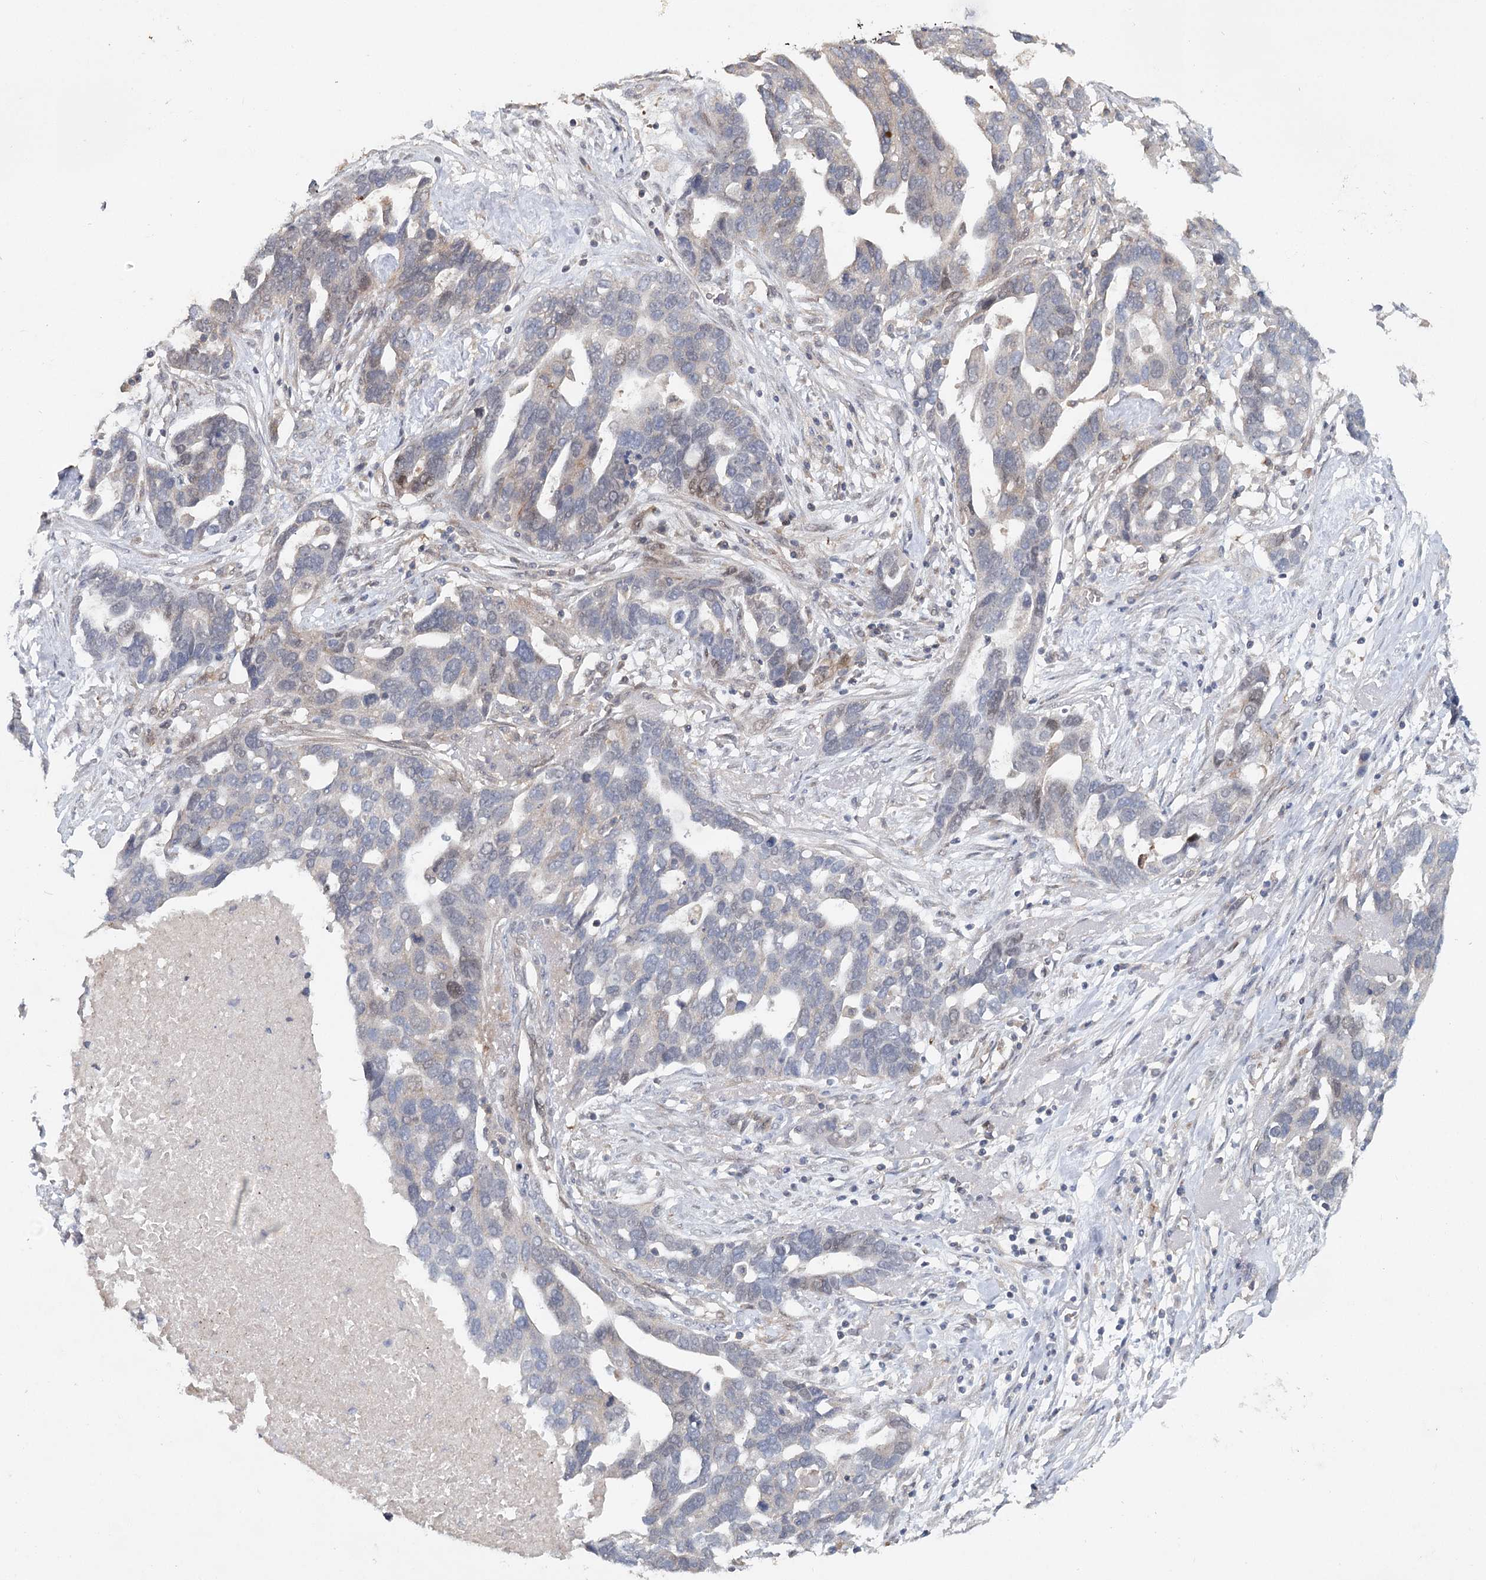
{"staining": {"intensity": "negative", "quantity": "none", "location": "none"}, "tissue": "ovarian cancer", "cell_type": "Tumor cells", "image_type": "cancer", "snomed": [{"axis": "morphology", "description": "Cystadenocarcinoma, serous, NOS"}, {"axis": "topography", "description": "Ovary"}], "caption": "Micrograph shows no protein expression in tumor cells of ovarian cancer tissue.", "gene": "MAP3K13", "patient": {"sex": "female", "age": 54}}